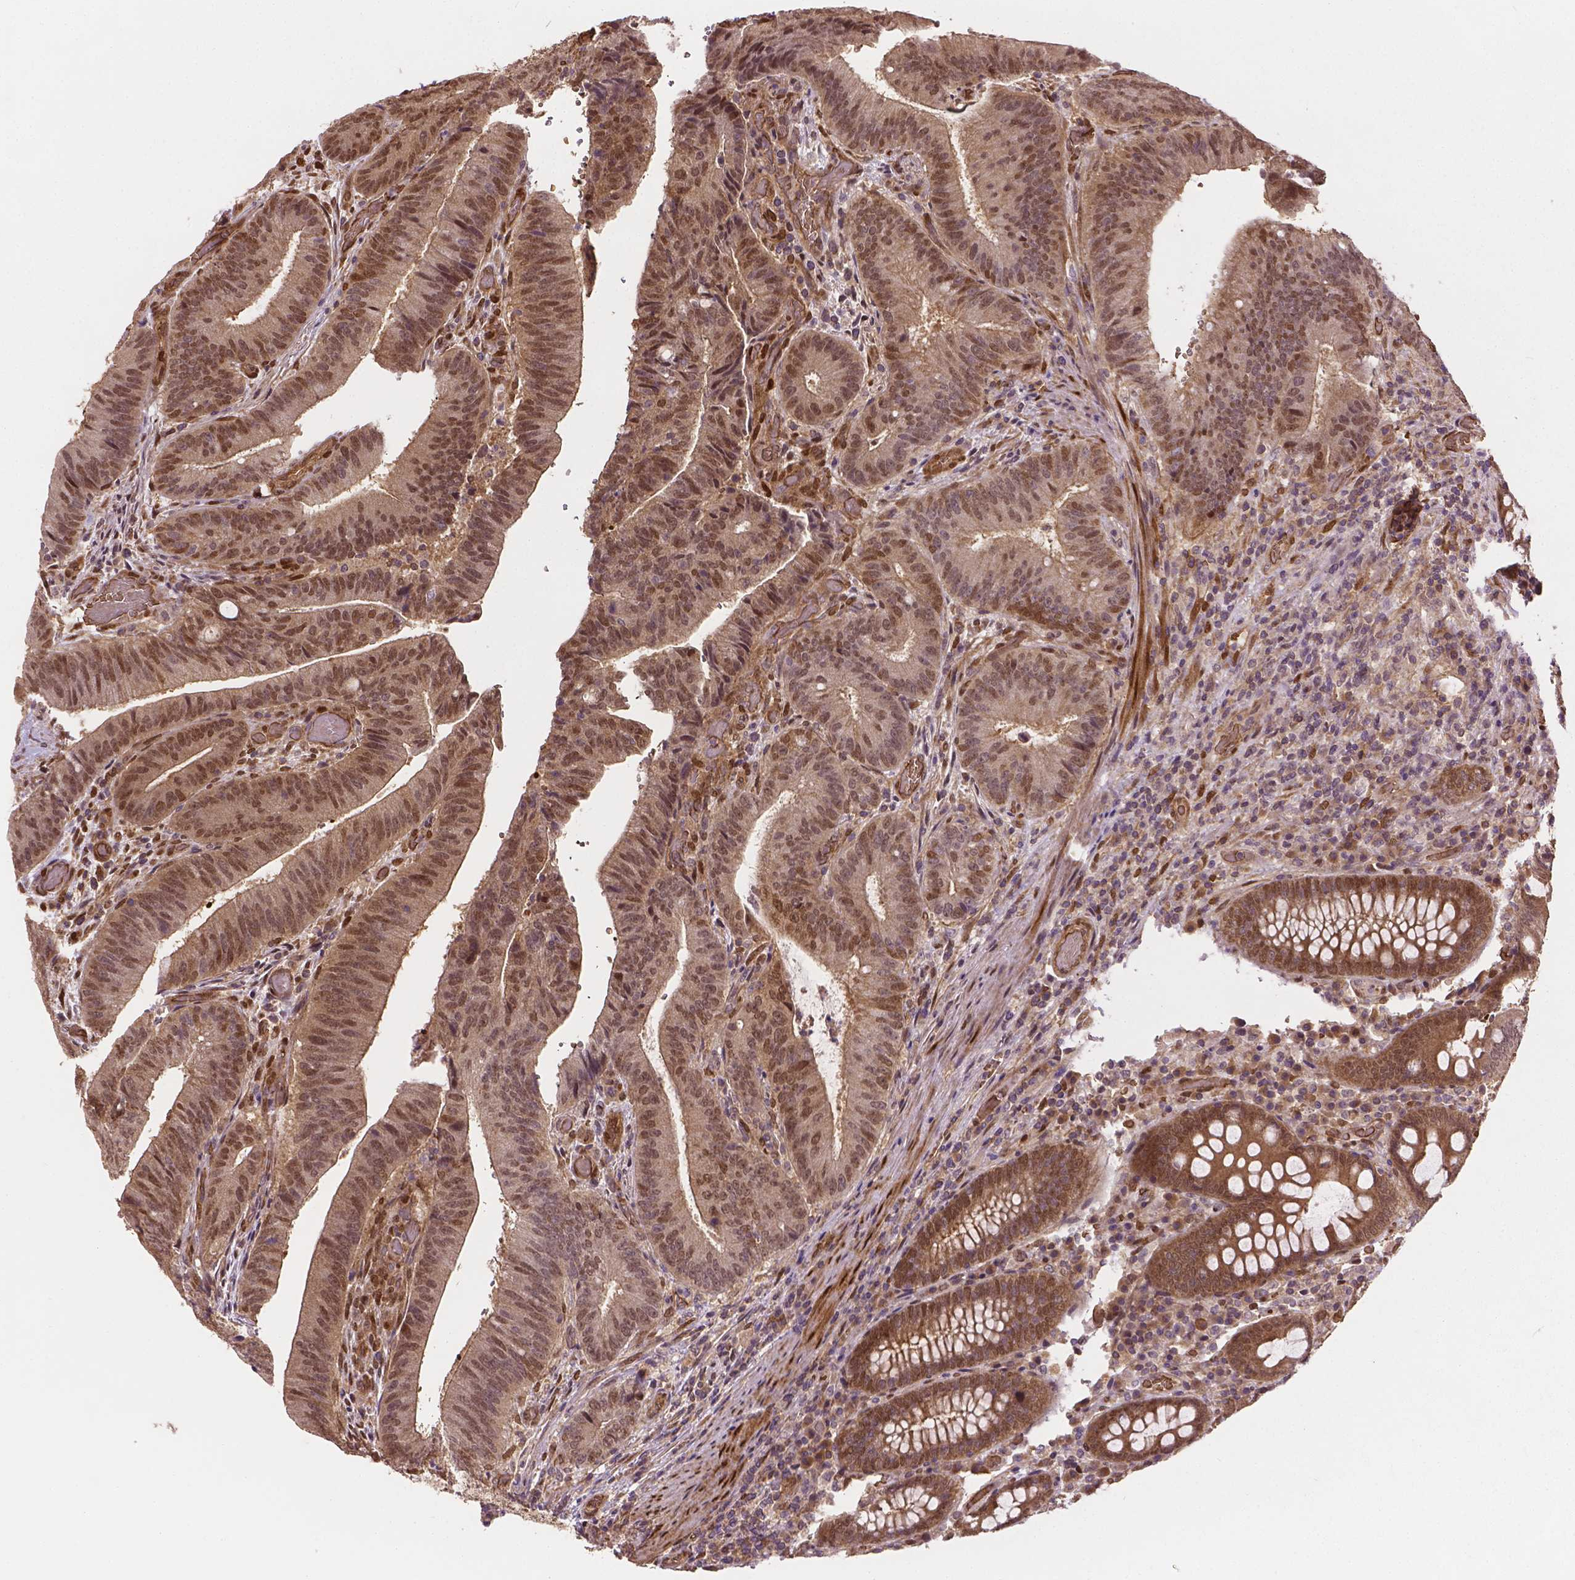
{"staining": {"intensity": "moderate", "quantity": ">75%", "location": "cytoplasmic/membranous,nuclear"}, "tissue": "colorectal cancer", "cell_type": "Tumor cells", "image_type": "cancer", "snomed": [{"axis": "morphology", "description": "Adenocarcinoma, NOS"}, {"axis": "topography", "description": "Colon"}], "caption": "High-power microscopy captured an immunohistochemistry (IHC) image of colorectal adenocarcinoma, revealing moderate cytoplasmic/membranous and nuclear expression in about >75% of tumor cells.", "gene": "YAP1", "patient": {"sex": "female", "age": 43}}